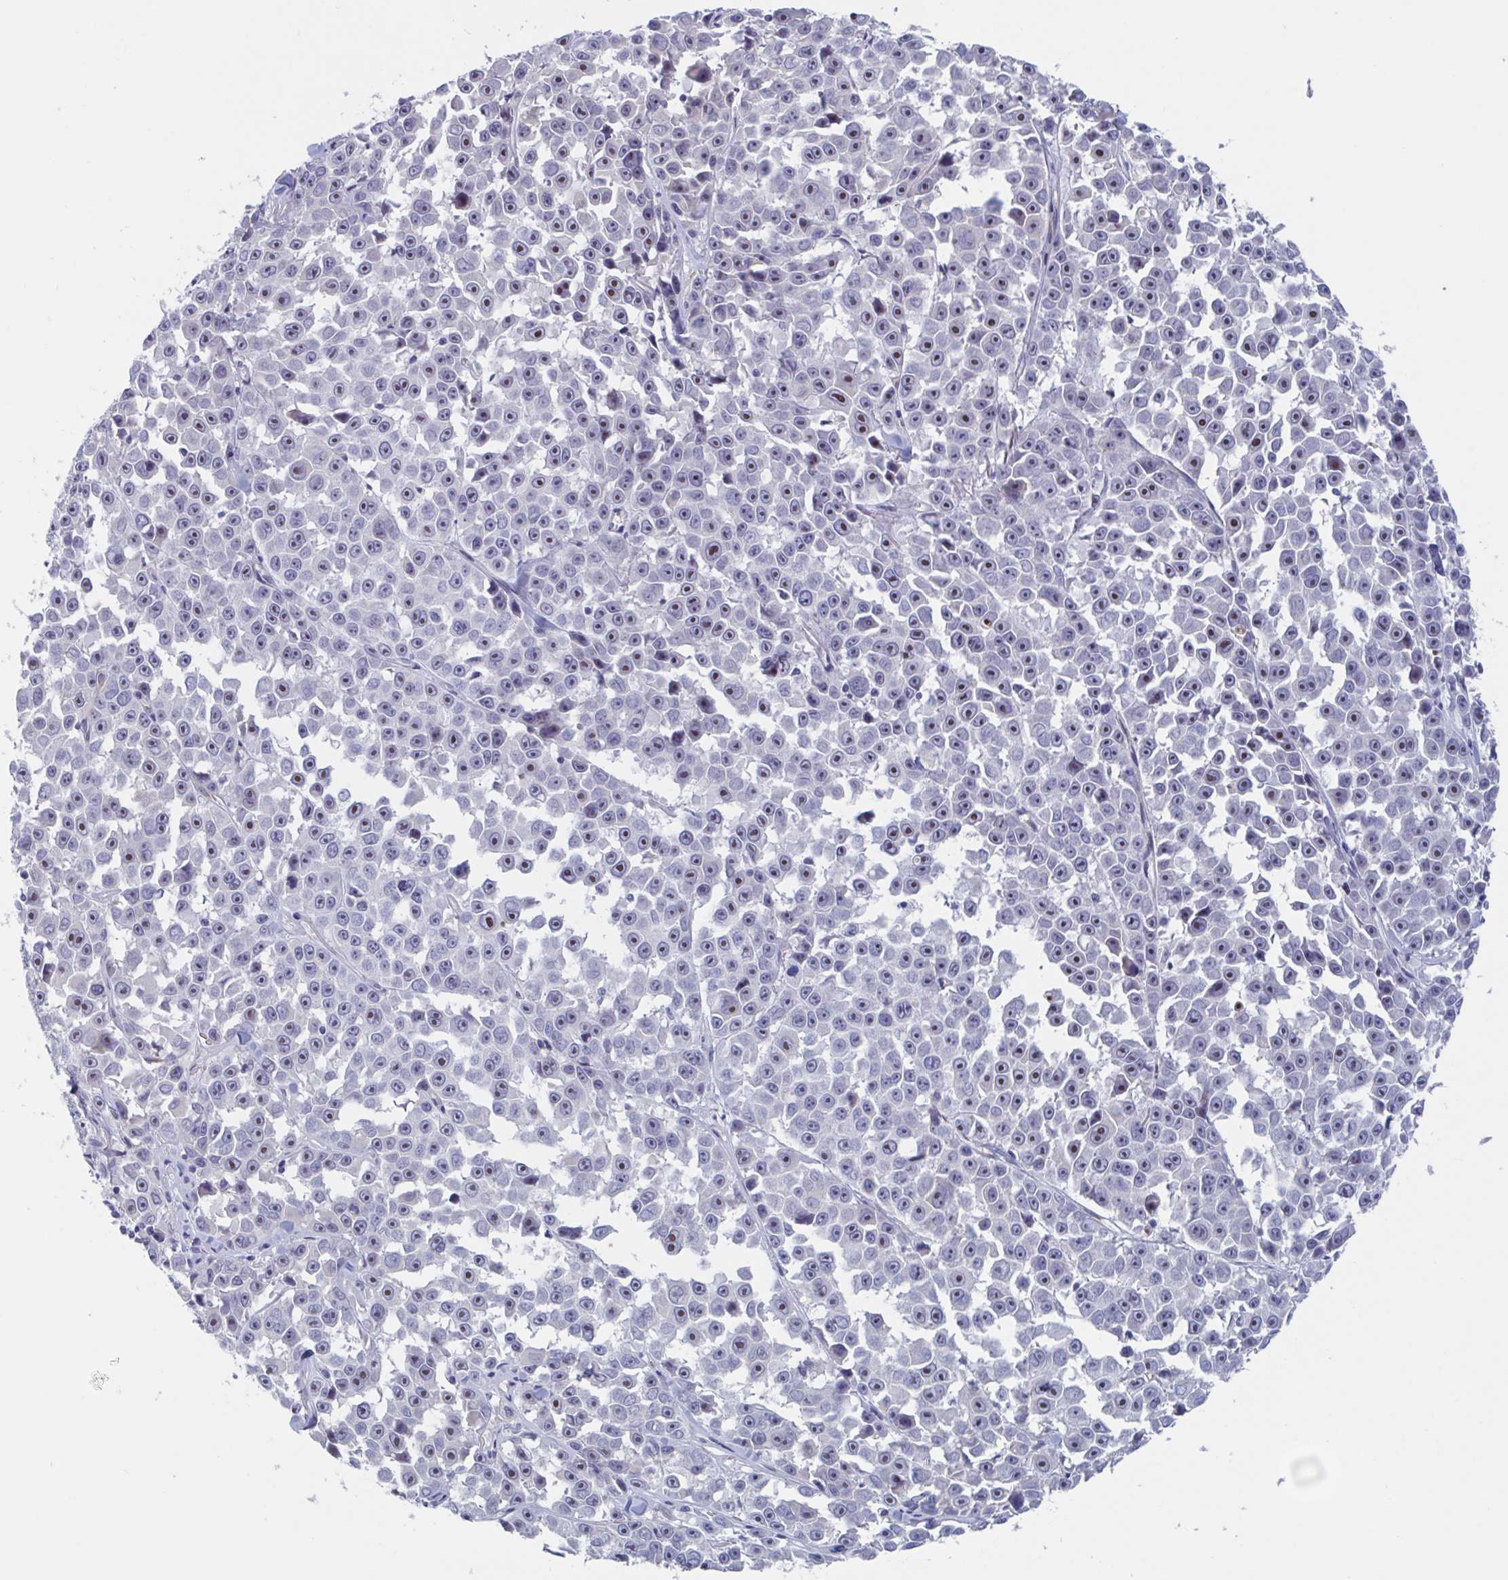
{"staining": {"intensity": "strong", "quantity": "25%-75%", "location": "nuclear"}, "tissue": "melanoma", "cell_type": "Tumor cells", "image_type": "cancer", "snomed": [{"axis": "morphology", "description": "Malignant melanoma, NOS"}, {"axis": "topography", "description": "Skin"}], "caption": "Tumor cells demonstrate high levels of strong nuclear positivity in about 25%-75% of cells in human melanoma. The protein is shown in brown color, while the nuclei are stained blue.", "gene": "ST14", "patient": {"sex": "female", "age": 66}}